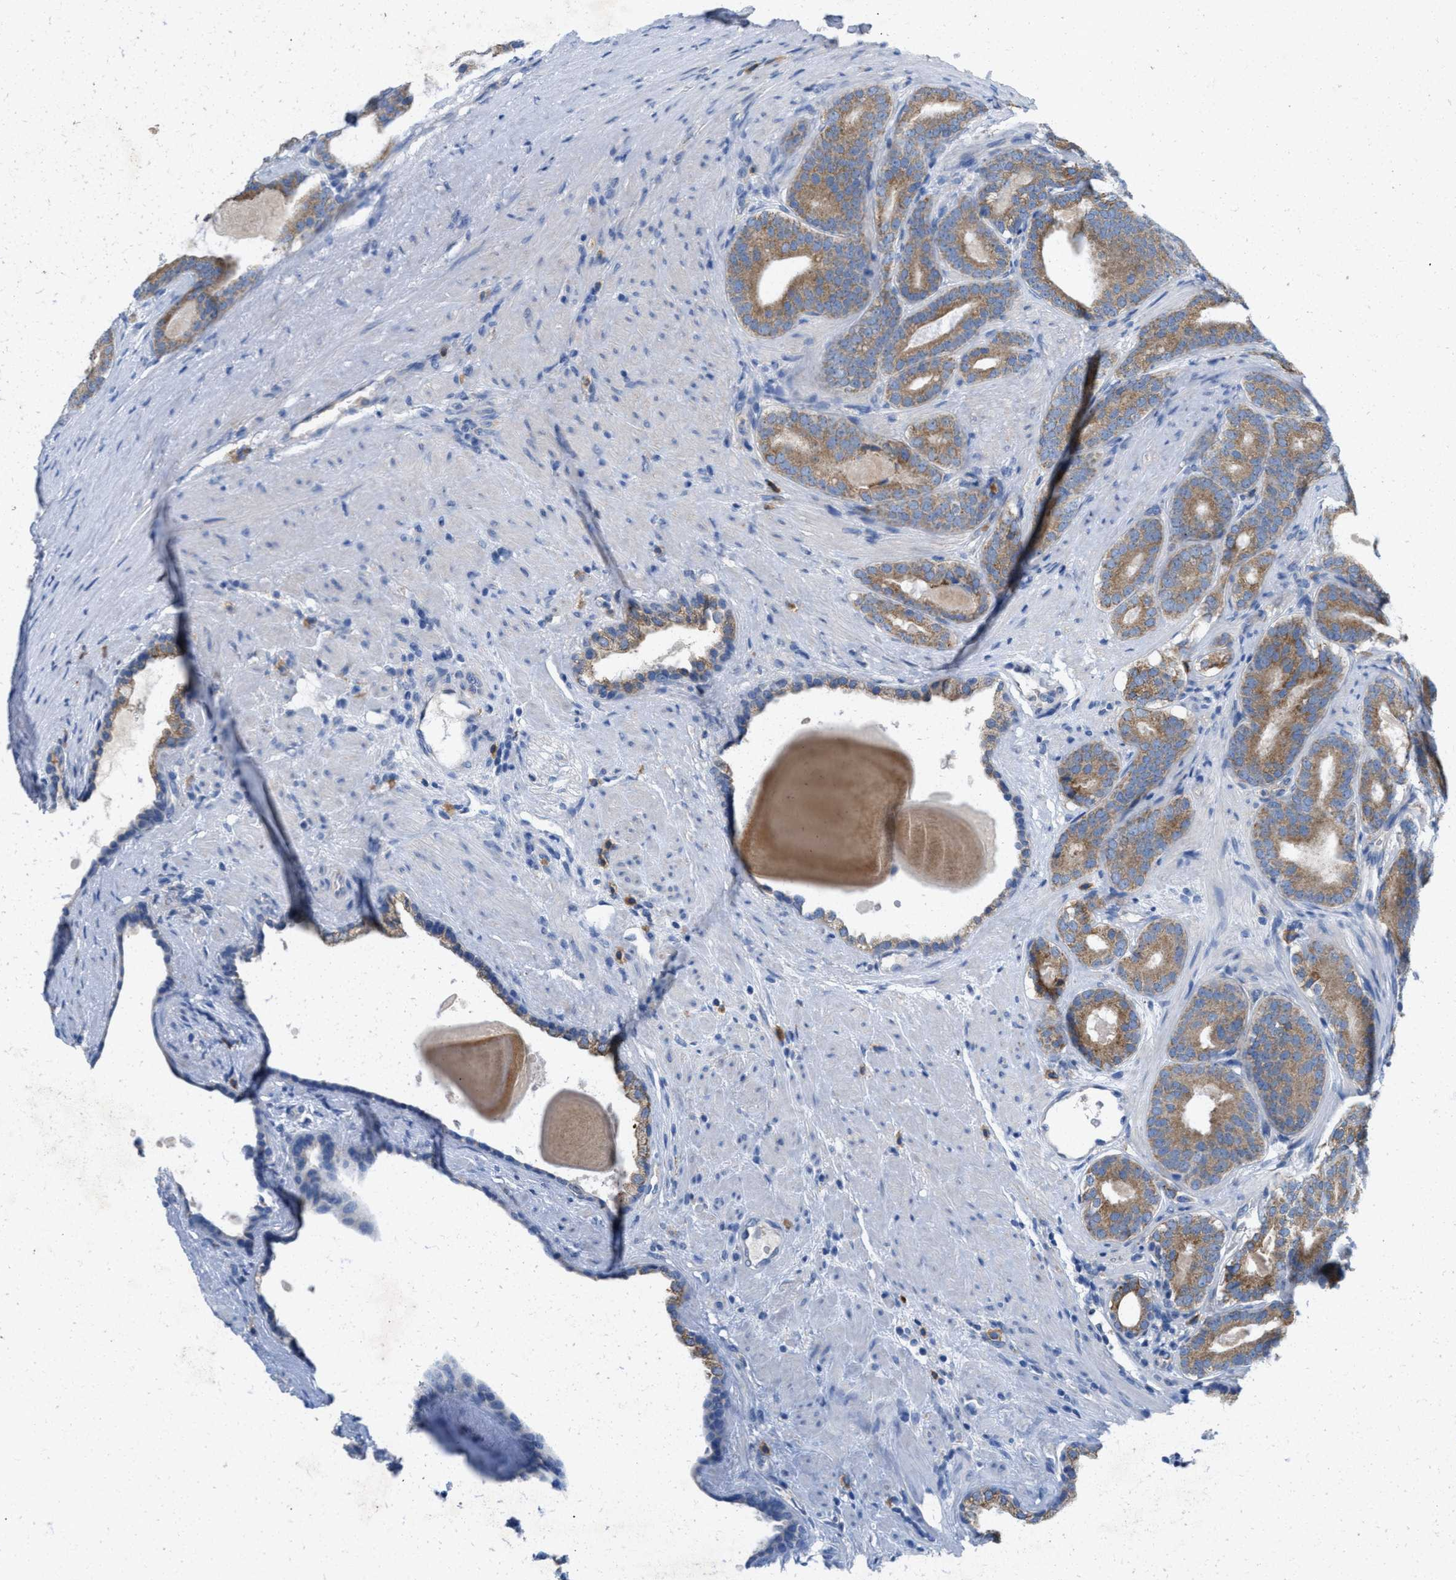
{"staining": {"intensity": "moderate", "quantity": ">75%", "location": "cytoplasmic/membranous"}, "tissue": "prostate cancer", "cell_type": "Tumor cells", "image_type": "cancer", "snomed": [{"axis": "morphology", "description": "Adenocarcinoma, High grade"}, {"axis": "topography", "description": "Prostate"}], "caption": "Prostate cancer (adenocarcinoma (high-grade)) stained with DAB (3,3'-diaminobenzidine) IHC displays medium levels of moderate cytoplasmic/membranous expression in approximately >75% of tumor cells. The protein is stained brown, and the nuclei are stained in blue (DAB (3,3'-diaminobenzidine) IHC with brightfield microscopy, high magnification).", "gene": "DYNC2I1", "patient": {"sex": "male", "age": 60}}